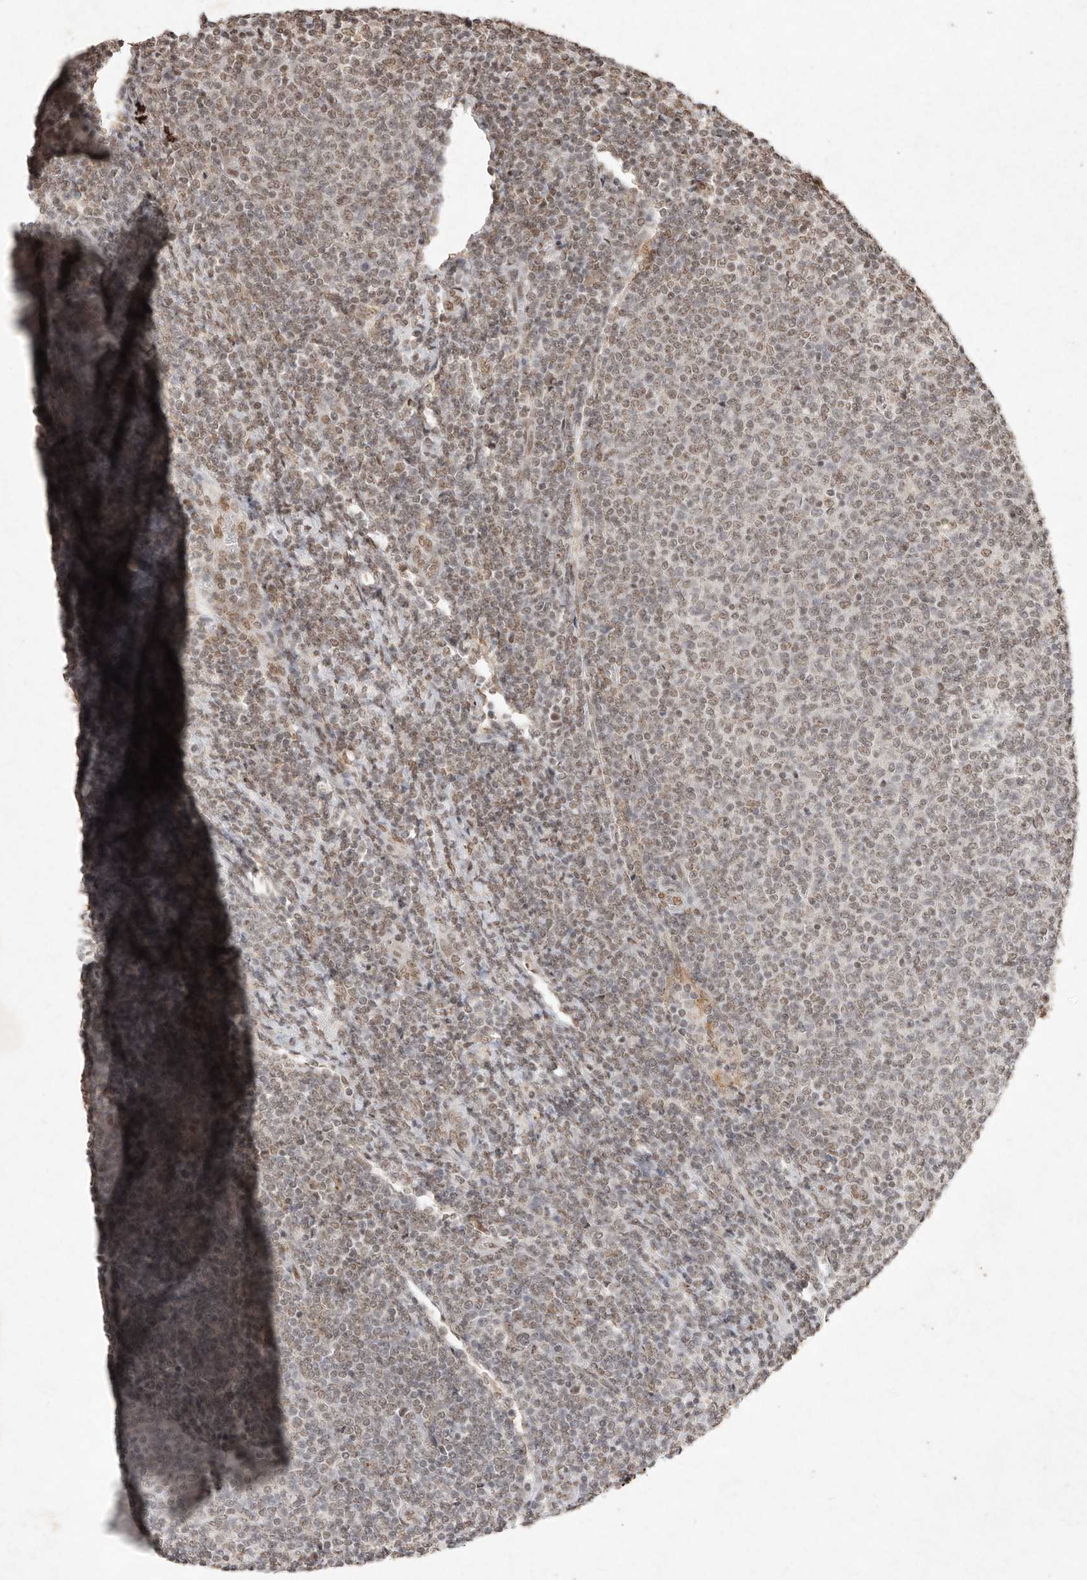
{"staining": {"intensity": "weak", "quantity": ">75%", "location": "nuclear"}, "tissue": "lymphoma", "cell_type": "Tumor cells", "image_type": "cancer", "snomed": [{"axis": "morphology", "description": "Malignant lymphoma, non-Hodgkin's type, Low grade"}, {"axis": "topography", "description": "Lymph node"}], "caption": "Protein staining reveals weak nuclear staining in approximately >75% of tumor cells in malignant lymphoma, non-Hodgkin's type (low-grade). Using DAB (3,3'-diaminobenzidine) (brown) and hematoxylin (blue) stains, captured at high magnification using brightfield microscopy.", "gene": "NKX3-2", "patient": {"sex": "male", "age": 66}}